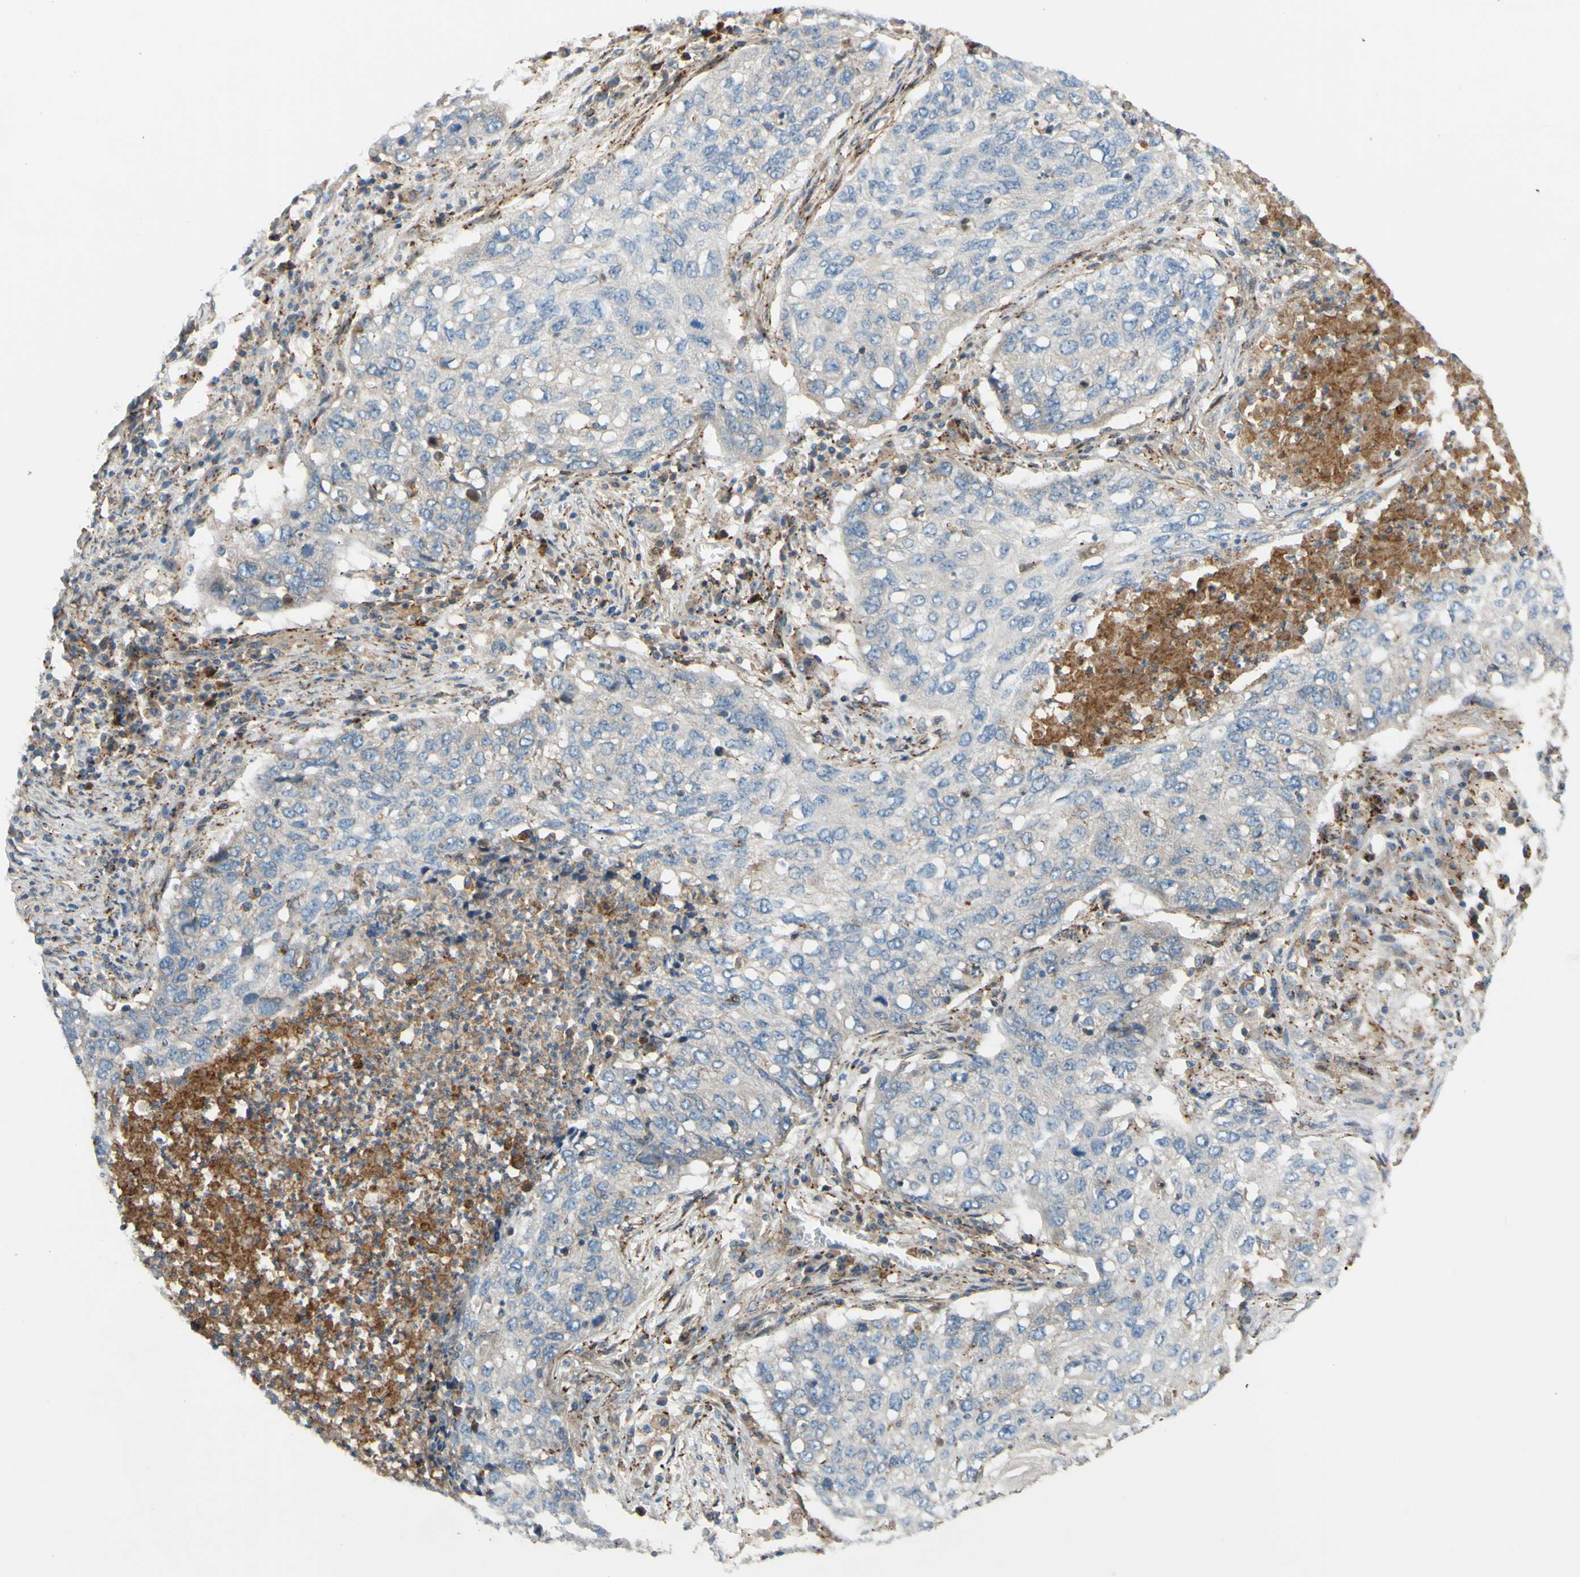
{"staining": {"intensity": "negative", "quantity": "none", "location": "none"}, "tissue": "lung cancer", "cell_type": "Tumor cells", "image_type": "cancer", "snomed": [{"axis": "morphology", "description": "Squamous cell carcinoma, NOS"}, {"axis": "topography", "description": "Lung"}], "caption": "Immunohistochemistry (IHC) micrograph of neoplastic tissue: lung squamous cell carcinoma stained with DAB (3,3'-diaminobenzidine) shows no significant protein expression in tumor cells.", "gene": "POR", "patient": {"sex": "female", "age": 63}}